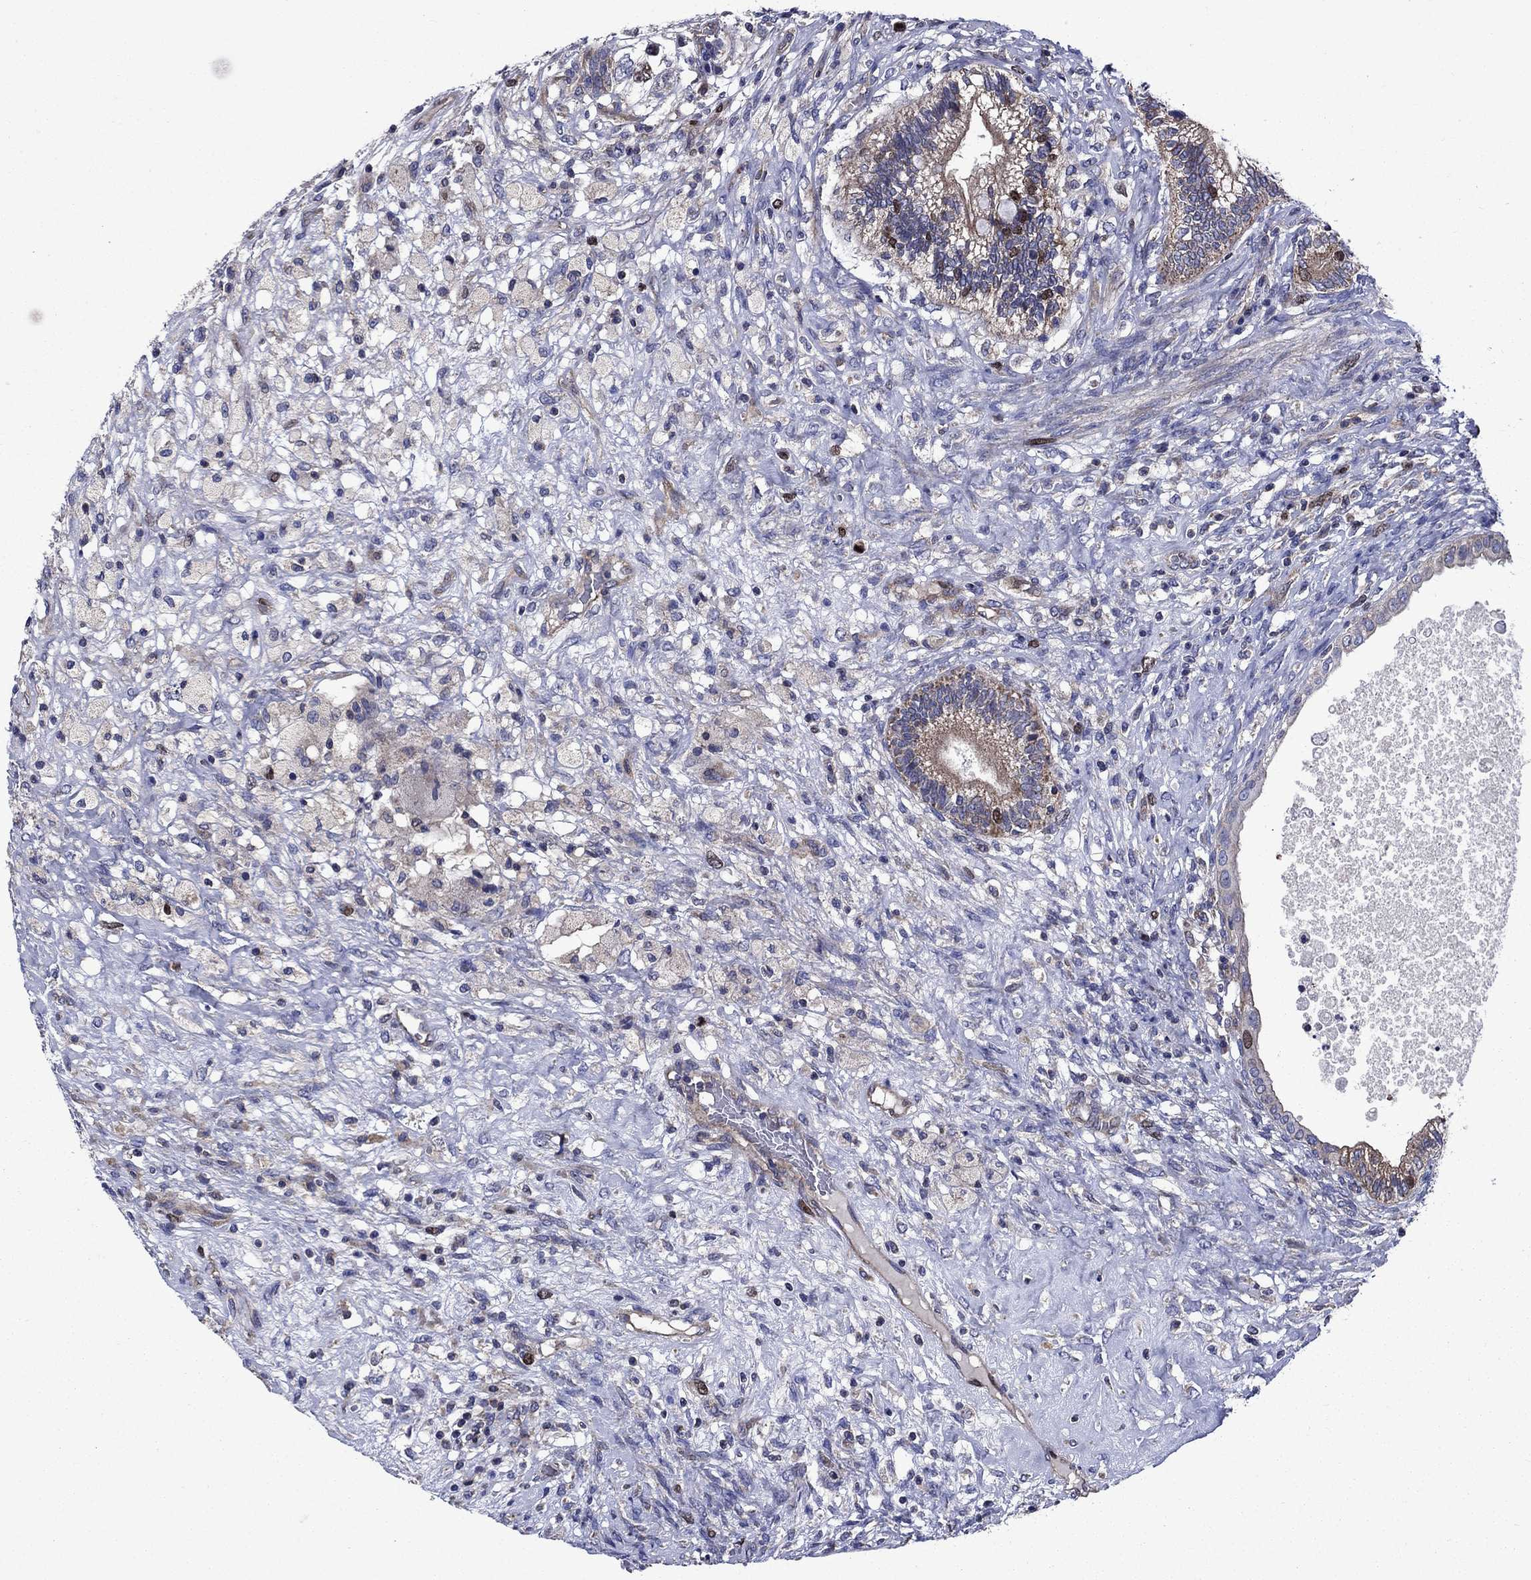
{"staining": {"intensity": "moderate", "quantity": "<25%", "location": "cytoplasmic/membranous"}, "tissue": "testis cancer", "cell_type": "Tumor cells", "image_type": "cancer", "snomed": [{"axis": "morphology", "description": "Seminoma, NOS"}, {"axis": "morphology", "description": "Carcinoma, Embryonal, NOS"}, {"axis": "topography", "description": "Testis"}], "caption": "A high-resolution photomicrograph shows immunohistochemistry staining of embryonal carcinoma (testis), which reveals moderate cytoplasmic/membranous positivity in approximately <25% of tumor cells.", "gene": "KIF22", "patient": {"sex": "male", "age": 41}}